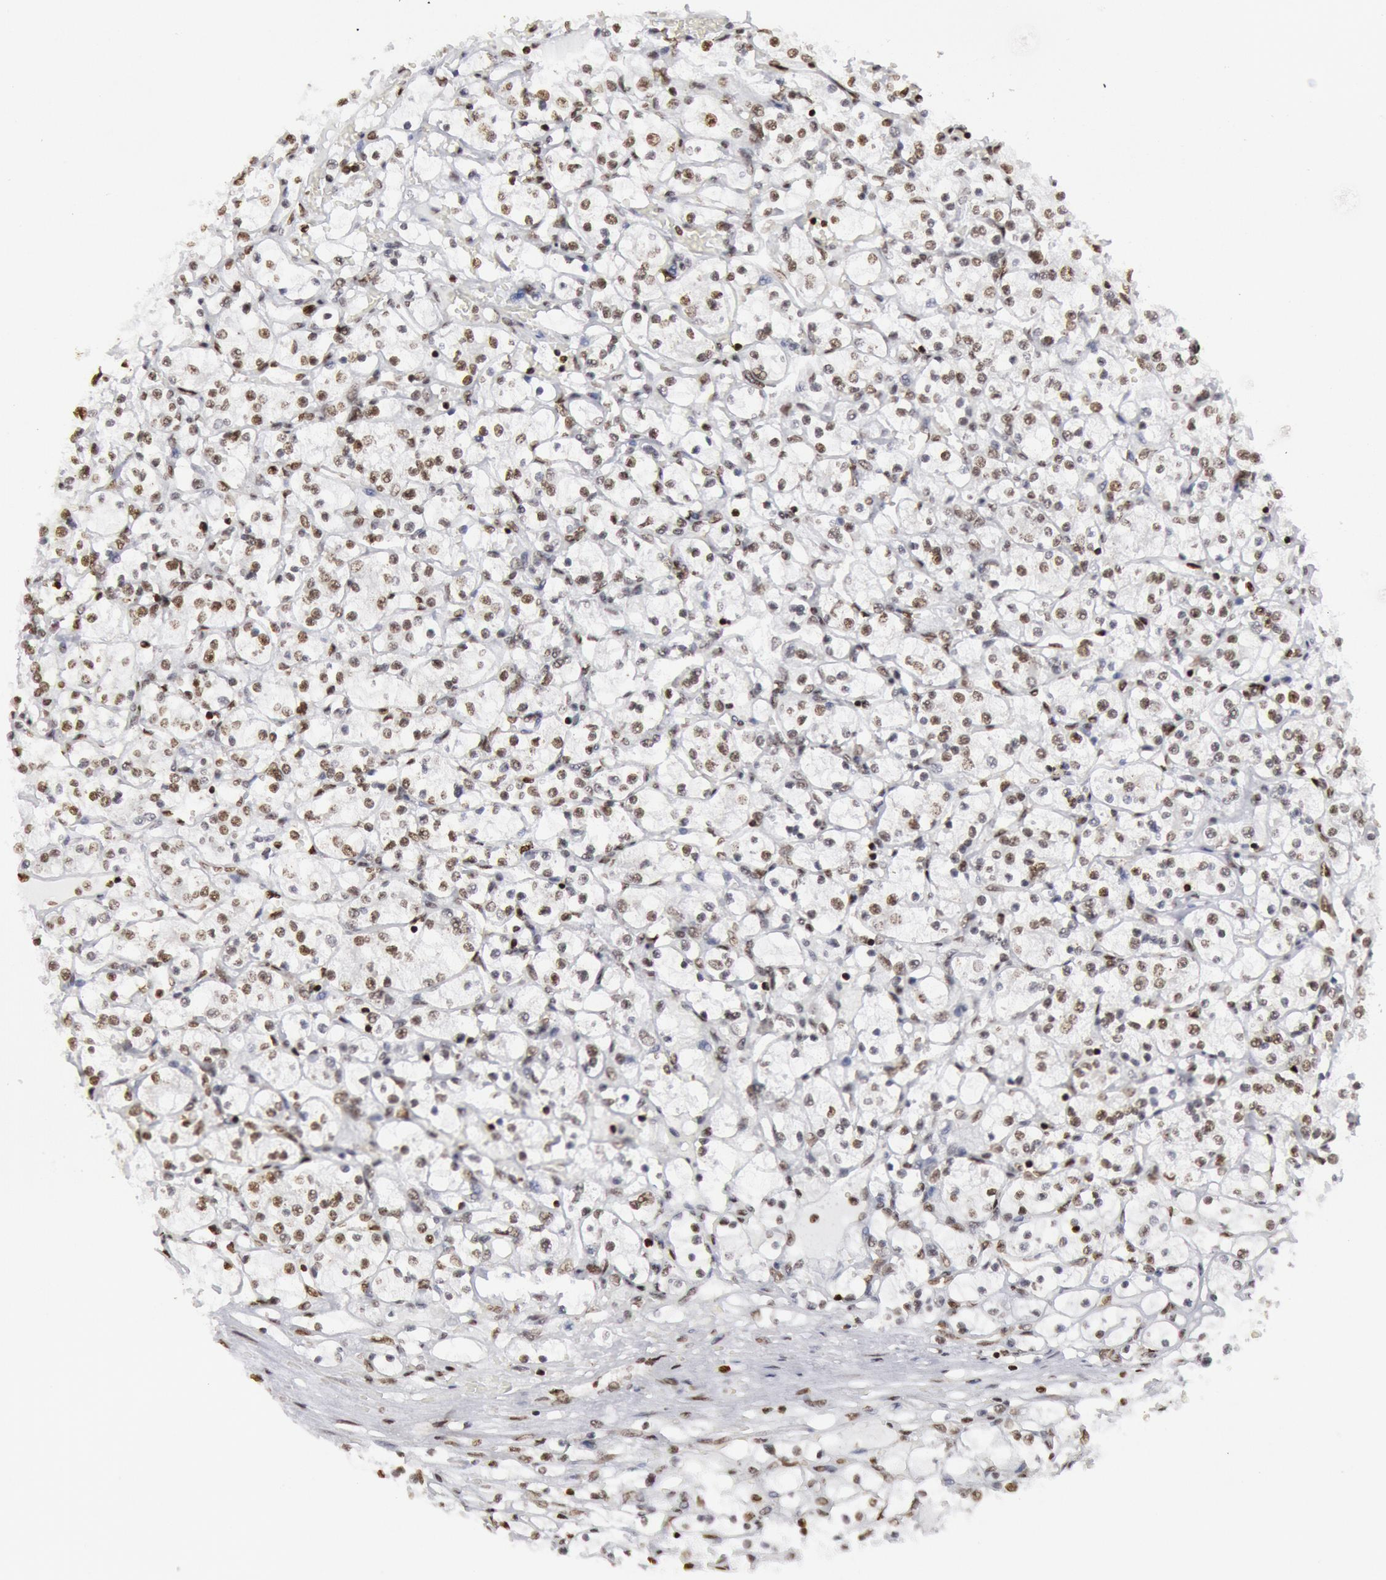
{"staining": {"intensity": "moderate", "quantity": "25%-75%", "location": "cytoplasmic/membranous,nuclear"}, "tissue": "renal cancer", "cell_type": "Tumor cells", "image_type": "cancer", "snomed": [{"axis": "morphology", "description": "Adenocarcinoma, NOS"}, {"axis": "topography", "description": "Kidney"}], "caption": "Adenocarcinoma (renal) stained with immunohistochemistry (IHC) exhibits moderate cytoplasmic/membranous and nuclear staining in approximately 25%-75% of tumor cells.", "gene": "SUB1", "patient": {"sex": "male", "age": 61}}